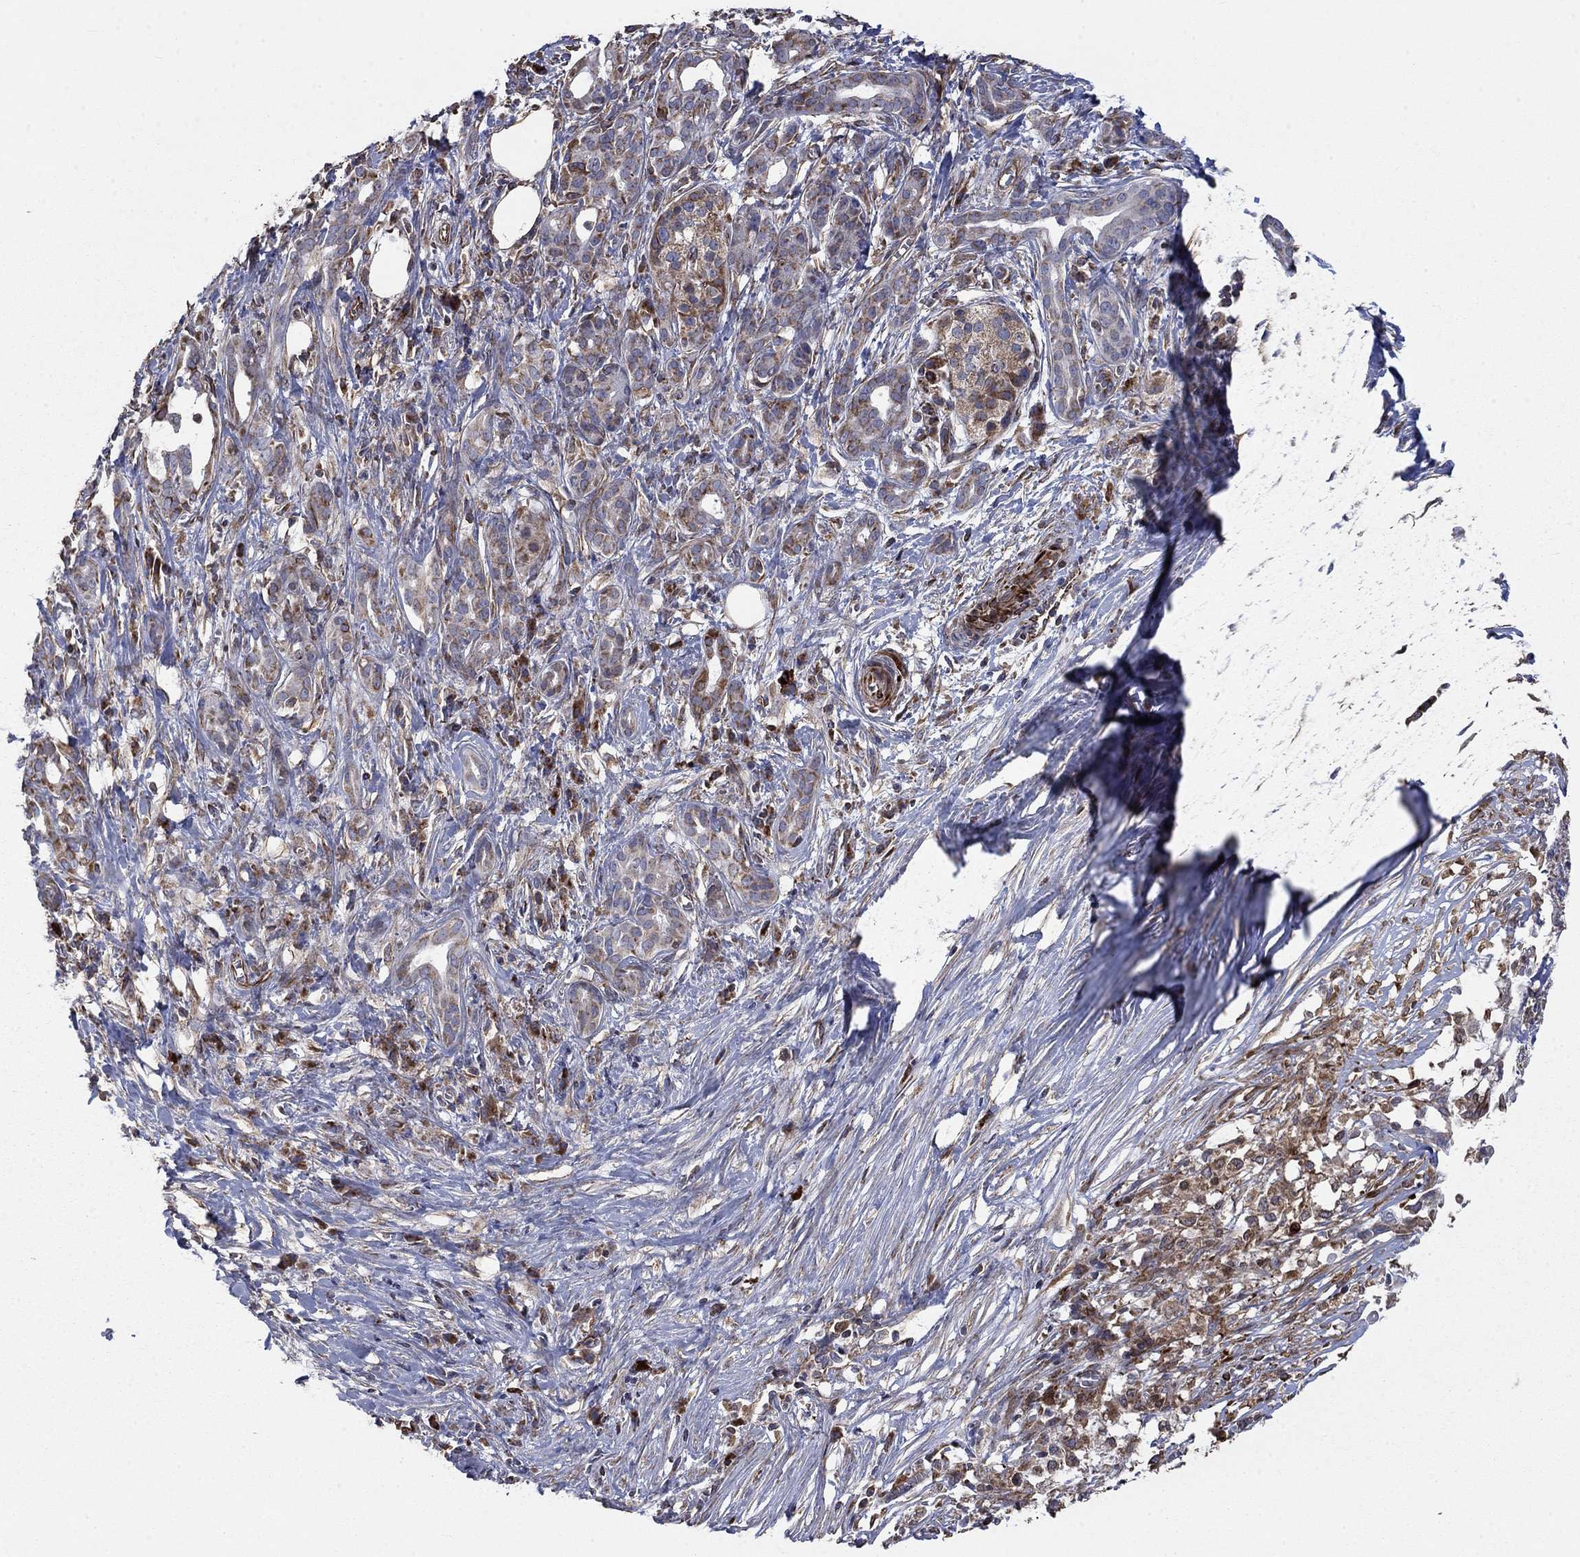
{"staining": {"intensity": "moderate", "quantity": "25%-75%", "location": "cytoplasmic/membranous"}, "tissue": "pancreatic cancer", "cell_type": "Tumor cells", "image_type": "cancer", "snomed": [{"axis": "morphology", "description": "Adenocarcinoma, NOS"}, {"axis": "topography", "description": "Pancreas"}], "caption": "A medium amount of moderate cytoplasmic/membranous staining is seen in approximately 25%-75% of tumor cells in pancreatic adenocarcinoma tissue.", "gene": "NDUFC1", "patient": {"sex": "male", "age": 61}}